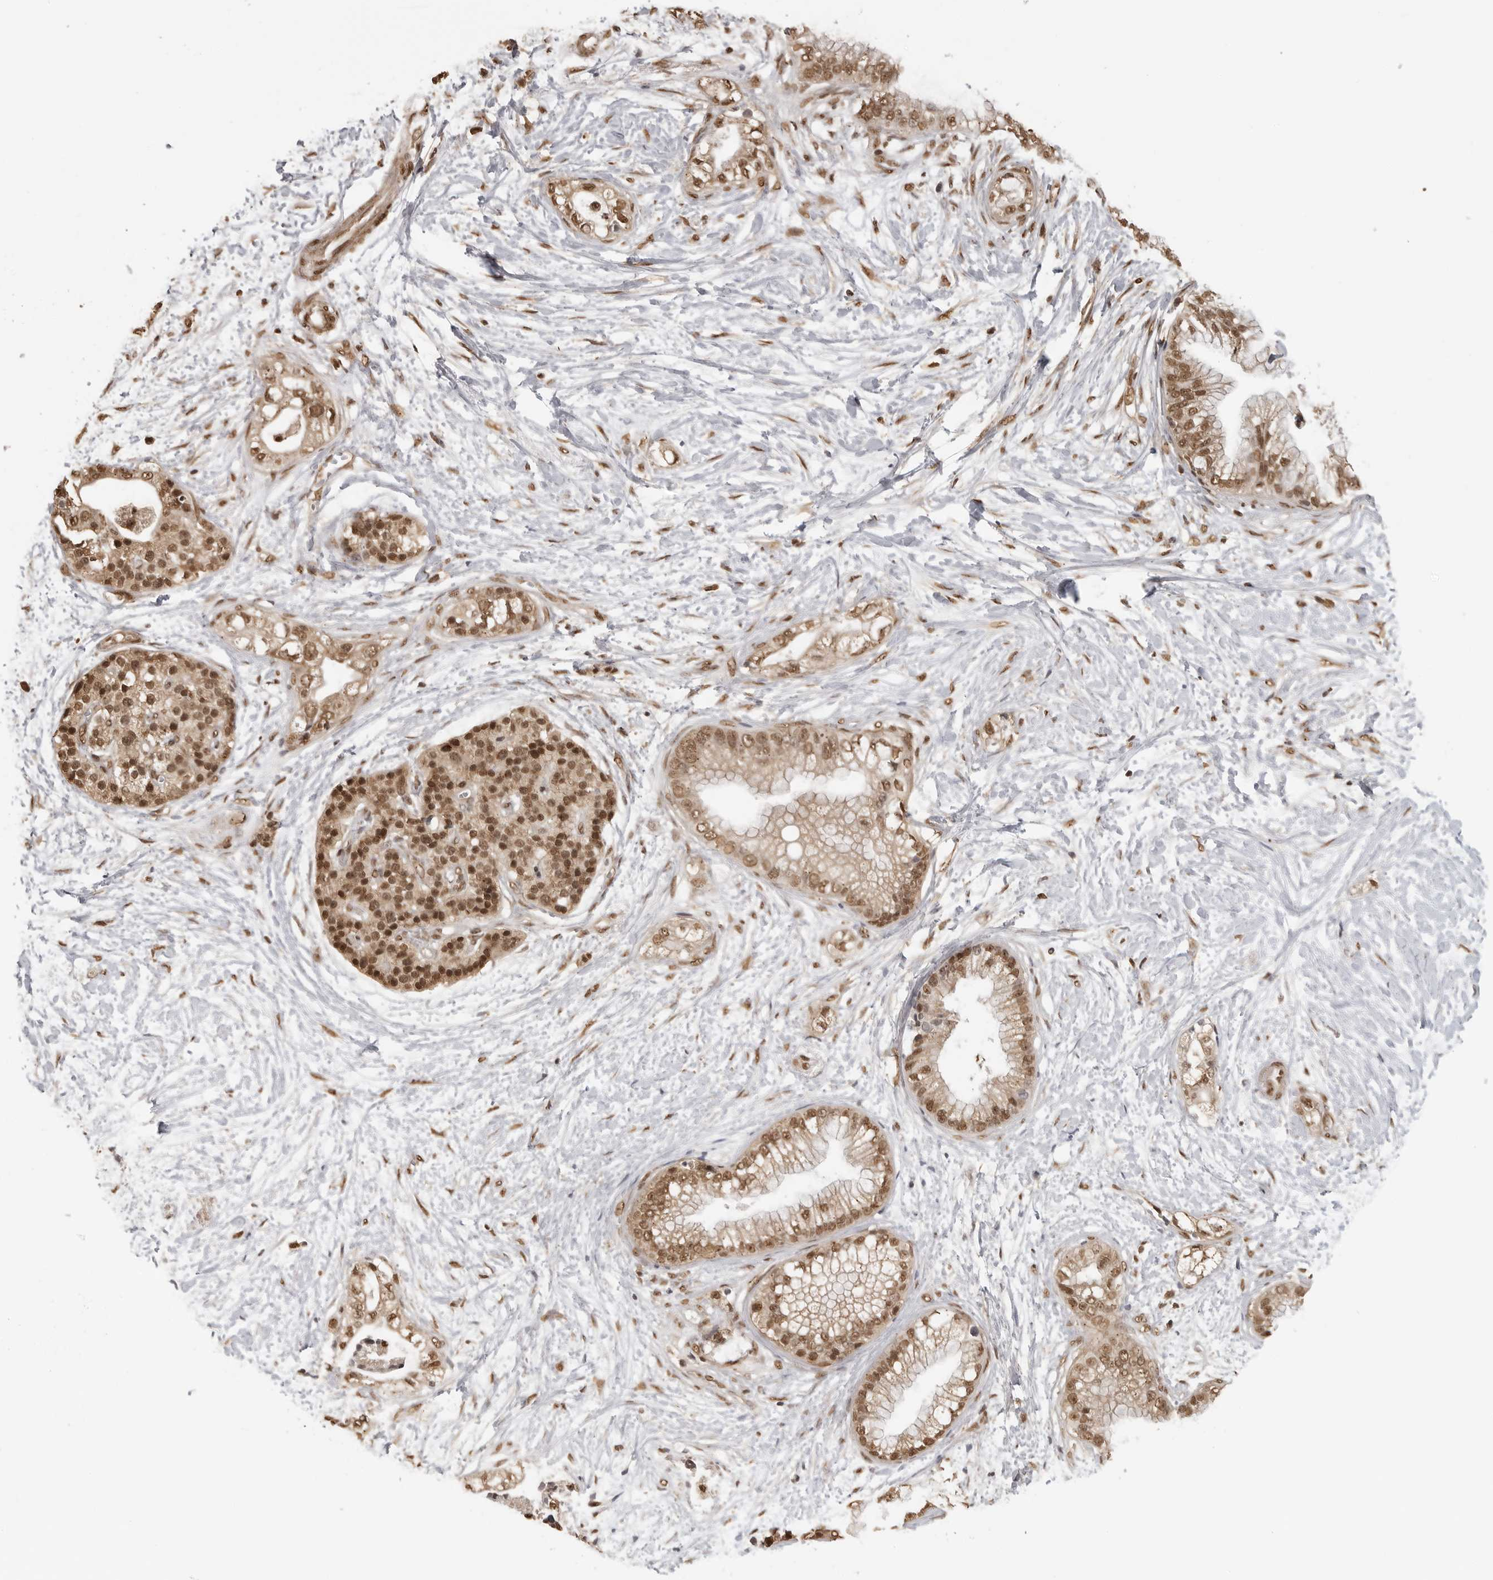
{"staining": {"intensity": "moderate", "quantity": ">75%", "location": "nuclear"}, "tissue": "pancreatic cancer", "cell_type": "Tumor cells", "image_type": "cancer", "snomed": [{"axis": "morphology", "description": "Adenocarcinoma, NOS"}, {"axis": "topography", "description": "Pancreas"}], "caption": "Pancreatic cancer stained for a protein reveals moderate nuclear positivity in tumor cells. (Stains: DAB (3,3'-diaminobenzidine) in brown, nuclei in blue, Microscopy: brightfield microscopy at high magnification).", "gene": "CLOCK", "patient": {"sex": "male", "age": 68}}